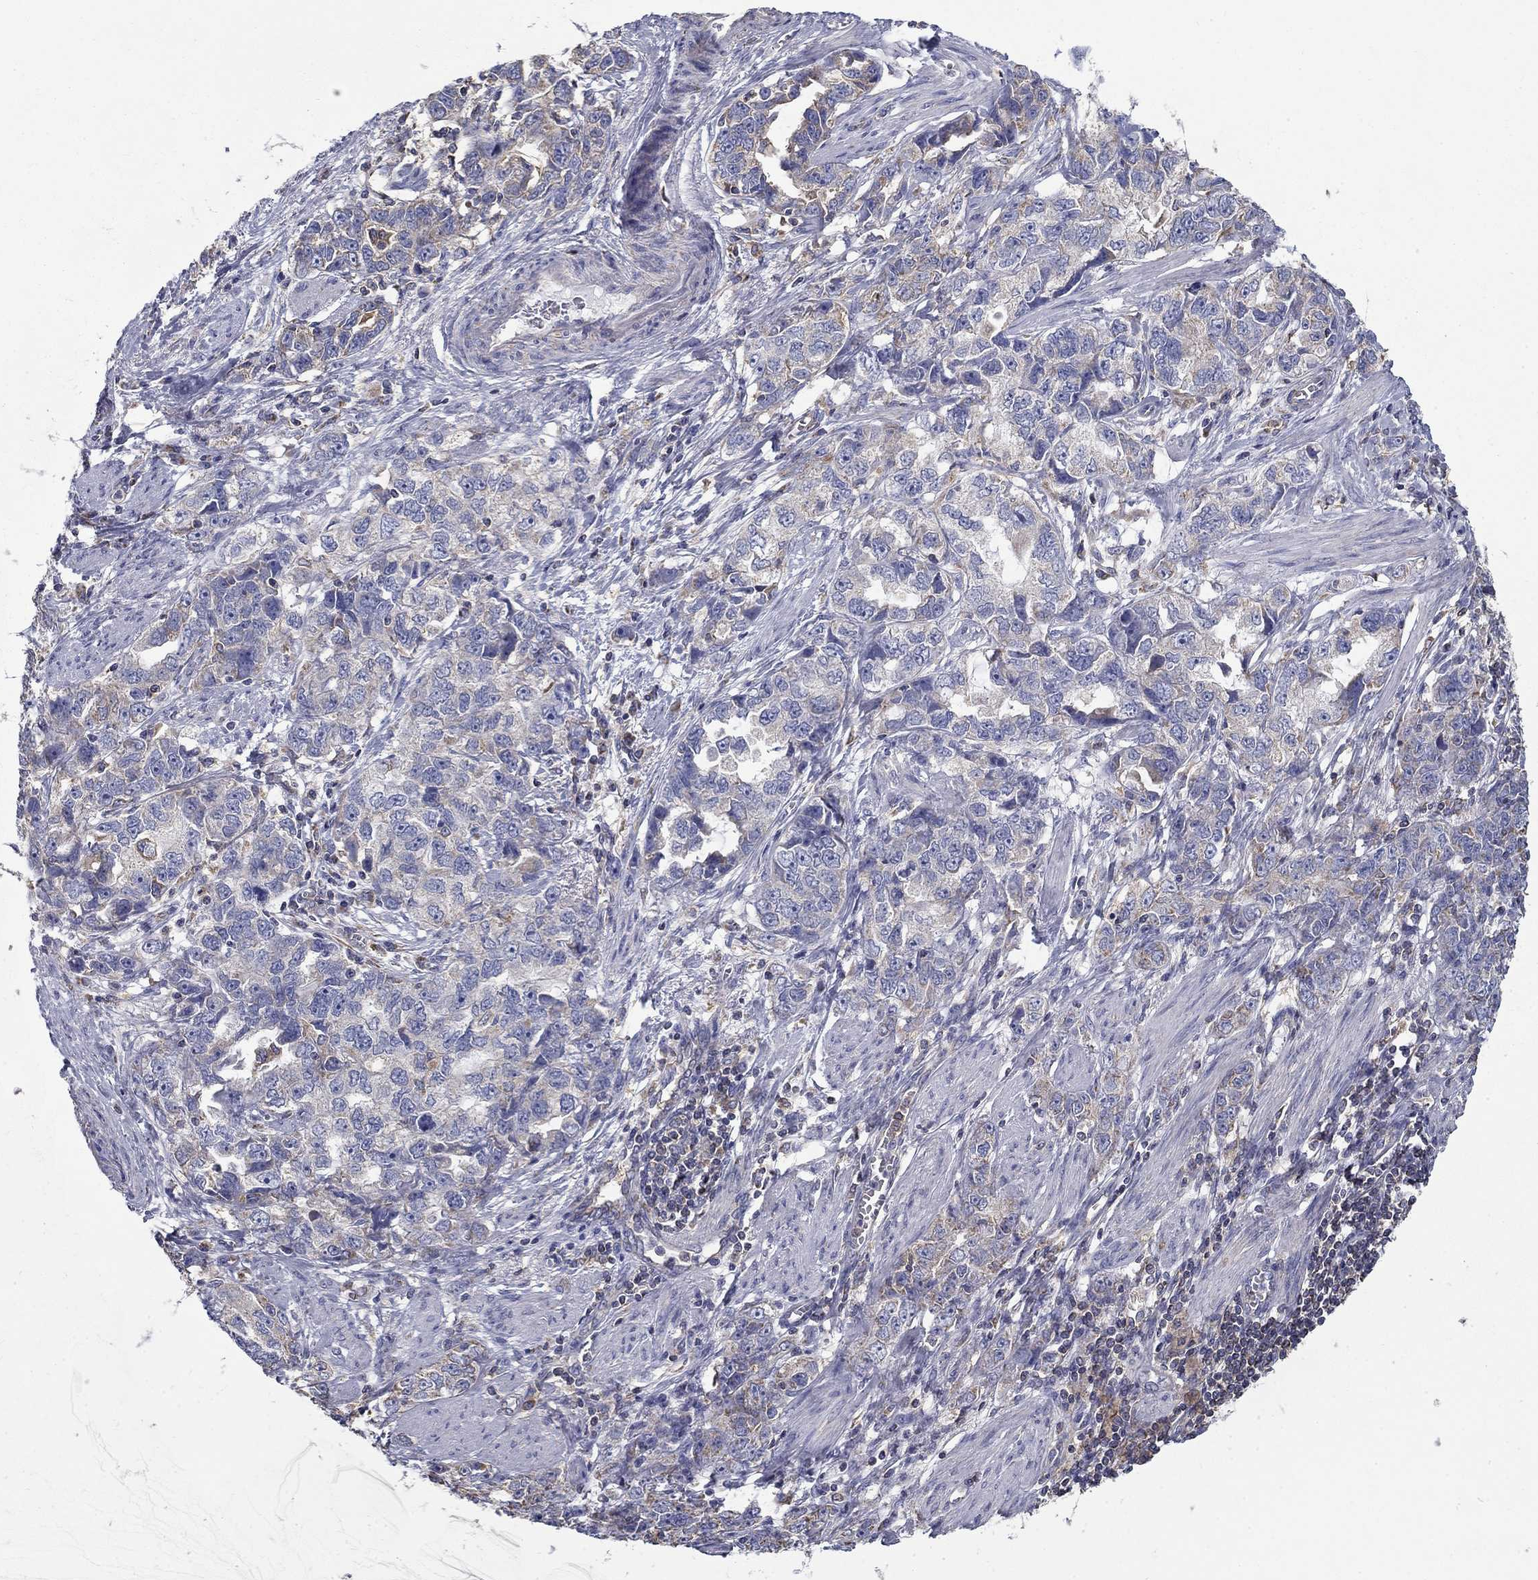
{"staining": {"intensity": "weak", "quantity": "<25%", "location": "cytoplasmic/membranous"}, "tissue": "ovarian cancer", "cell_type": "Tumor cells", "image_type": "cancer", "snomed": [{"axis": "morphology", "description": "Cystadenocarcinoma, serous, NOS"}, {"axis": "topography", "description": "Ovary"}], "caption": "Immunohistochemistry histopathology image of neoplastic tissue: human ovarian serous cystadenocarcinoma stained with DAB (3,3'-diaminobenzidine) reveals no significant protein expression in tumor cells. Nuclei are stained in blue.", "gene": "NME5", "patient": {"sex": "female", "age": 51}}